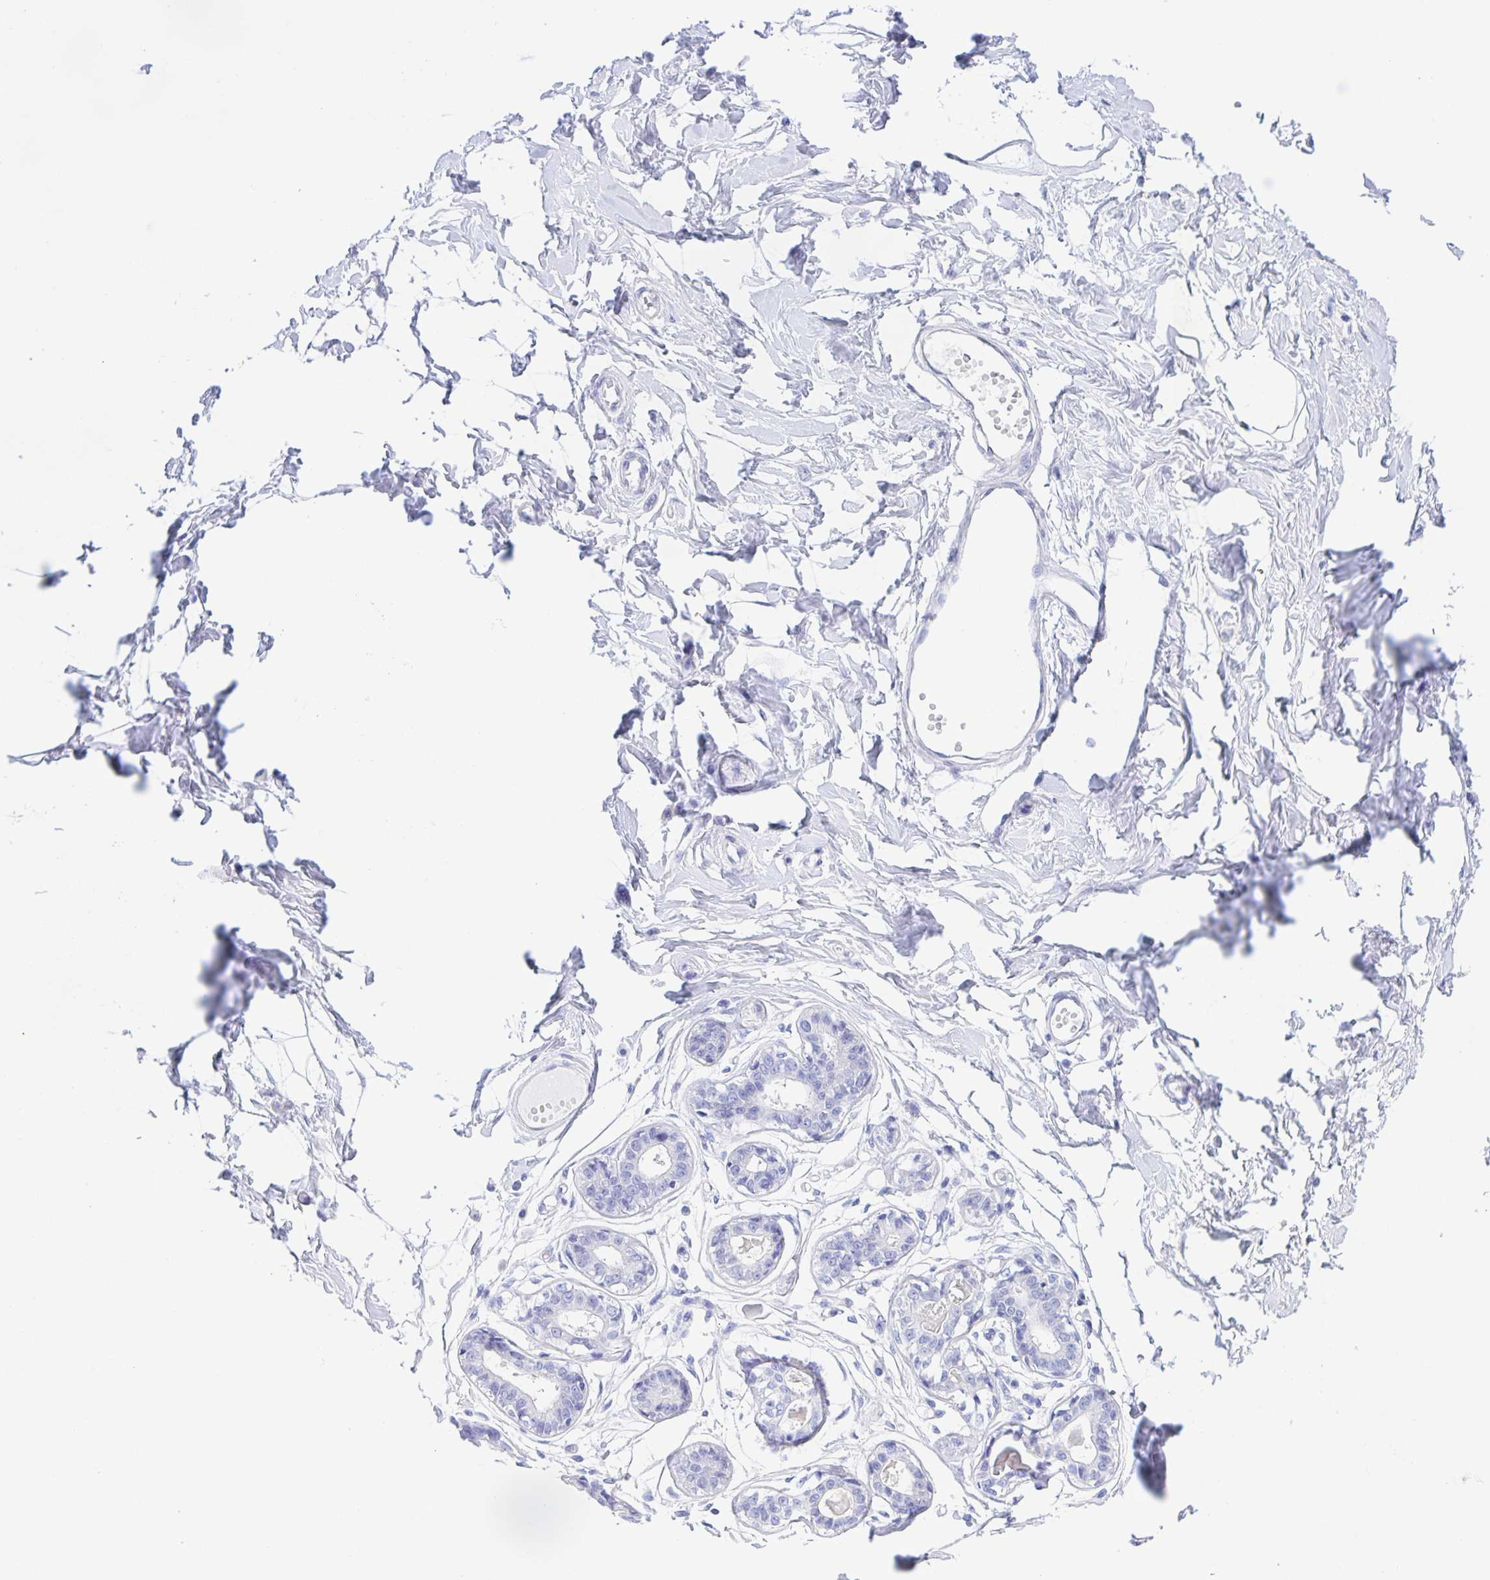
{"staining": {"intensity": "negative", "quantity": "none", "location": "none"}, "tissue": "breast", "cell_type": "Adipocytes", "image_type": "normal", "snomed": [{"axis": "morphology", "description": "Normal tissue, NOS"}, {"axis": "topography", "description": "Breast"}], "caption": "Immunohistochemical staining of unremarkable breast displays no significant positivity in adipocytes.", "gene": "CATSPER4", "patient": {"sex": "female", "age": 45}}